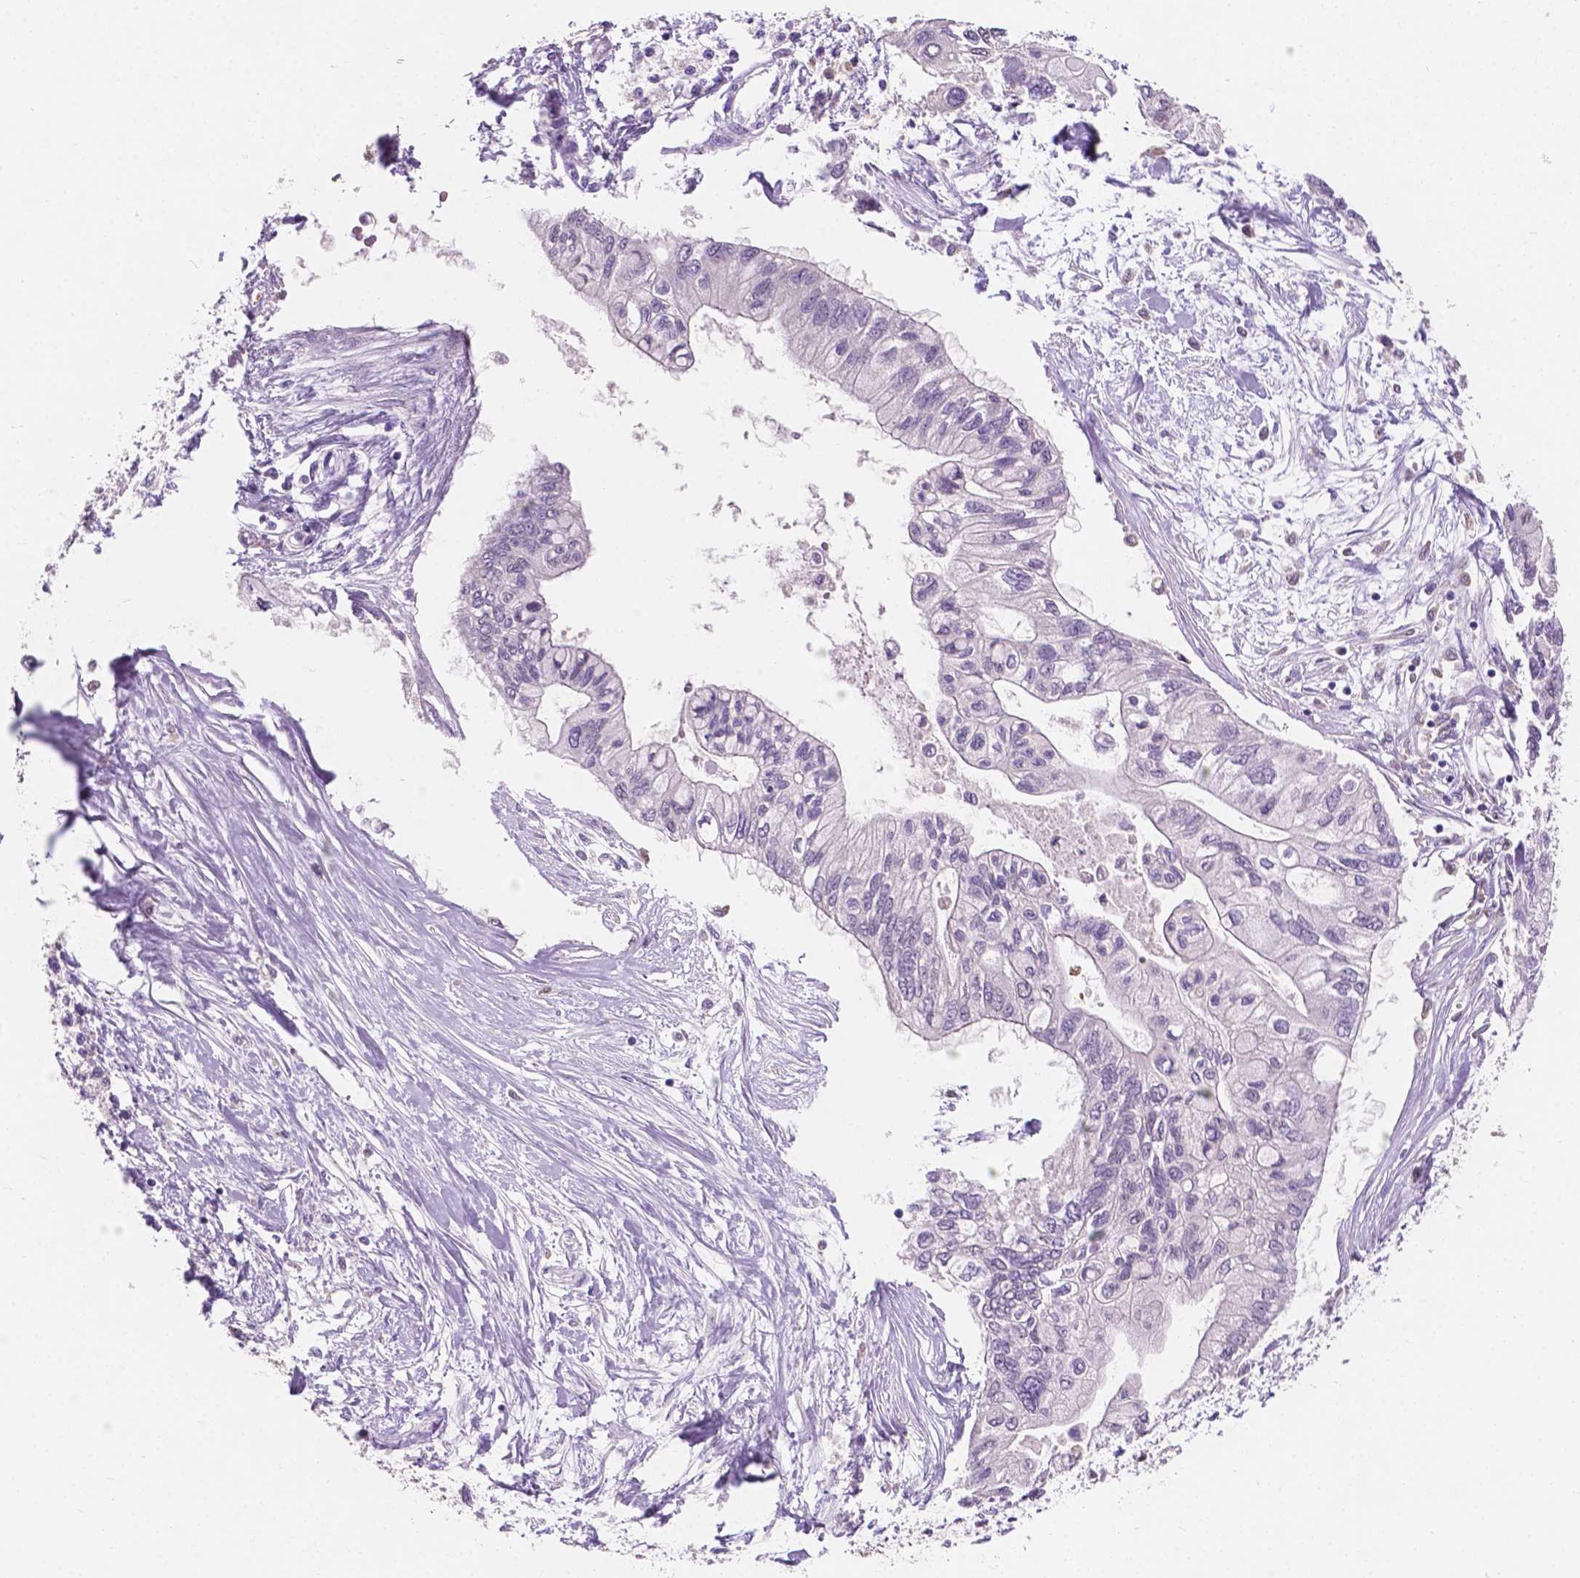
{"staining": {"intensity": "negative", "quantity": "none", "location": "none"}, "tissue": "pancreatic cancer", "cell_type": "Tumor cells", "image_type": "cancer", "snomed": [{"axis": "morphology", "description": "Adenocarcinoma, NOS"}, {"axis": "topography", "description": "Pancreas"}], "caption": "This is a histopathology image of immunohistochemistry (IHC) staining of adenocarcinoma (pancreatic), which shows no positivity in tumor cells.", "gene": "IREB2", "patient": {"sex": "female", "age": 77}}